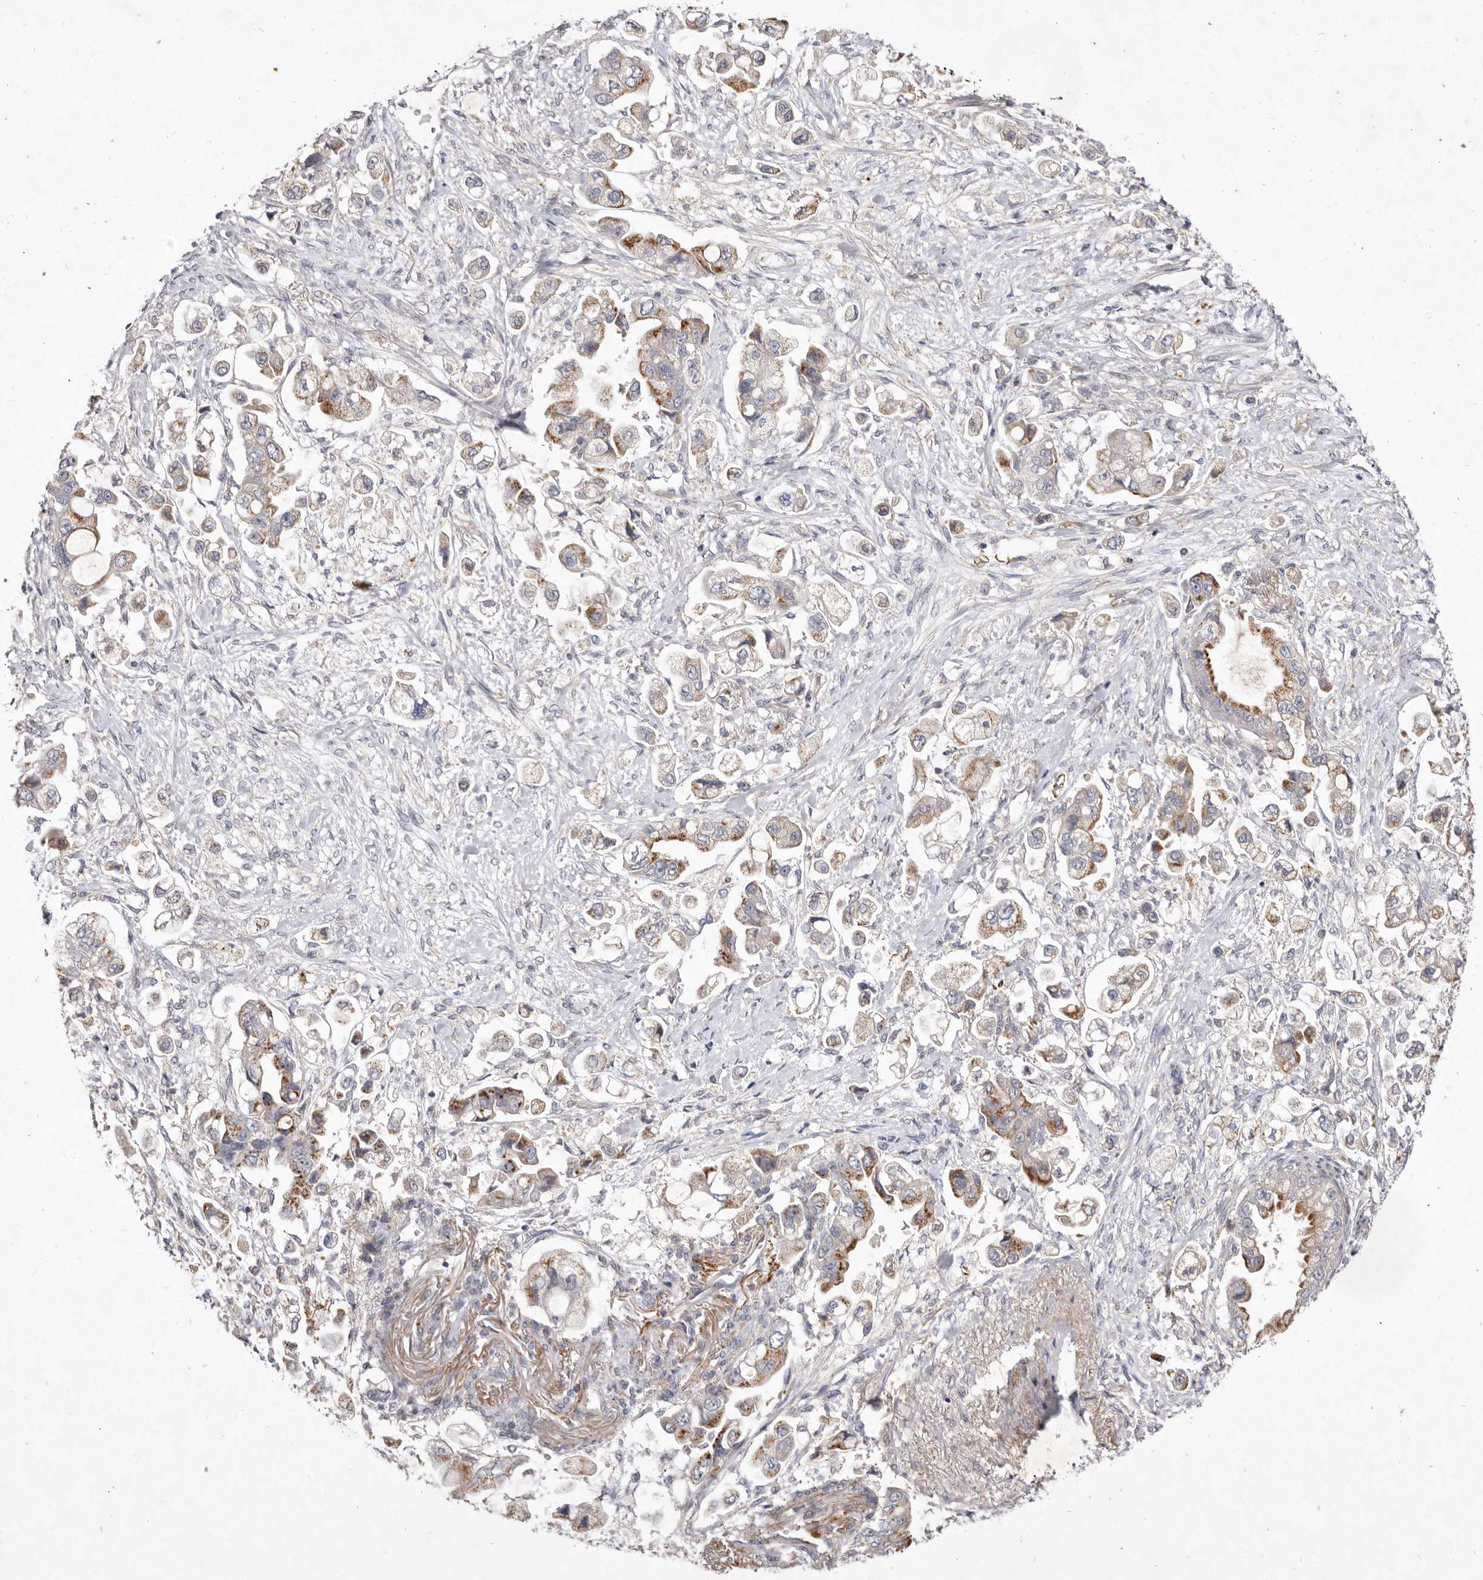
{"staining": {"intensity": "moderate", "quantity": ">75%", "location": "cytoplasmic/membranous"}, "tissue": "stomach cancer", "cell_type": "Tumor cells", "image_type": "cancer", "snomed": [{"axis": "morphology", "description": "Adenocarcinoma, NOS"}, {"axis": "topography", "description": "Stomach"}], "caption": "Stomach adenocarcinoma stained for a protein reveals moderate cytoplasmic/membranous positivity in tumor cells.", "gene": "USP24", "patient": {"sex": "male", "age": 62}}